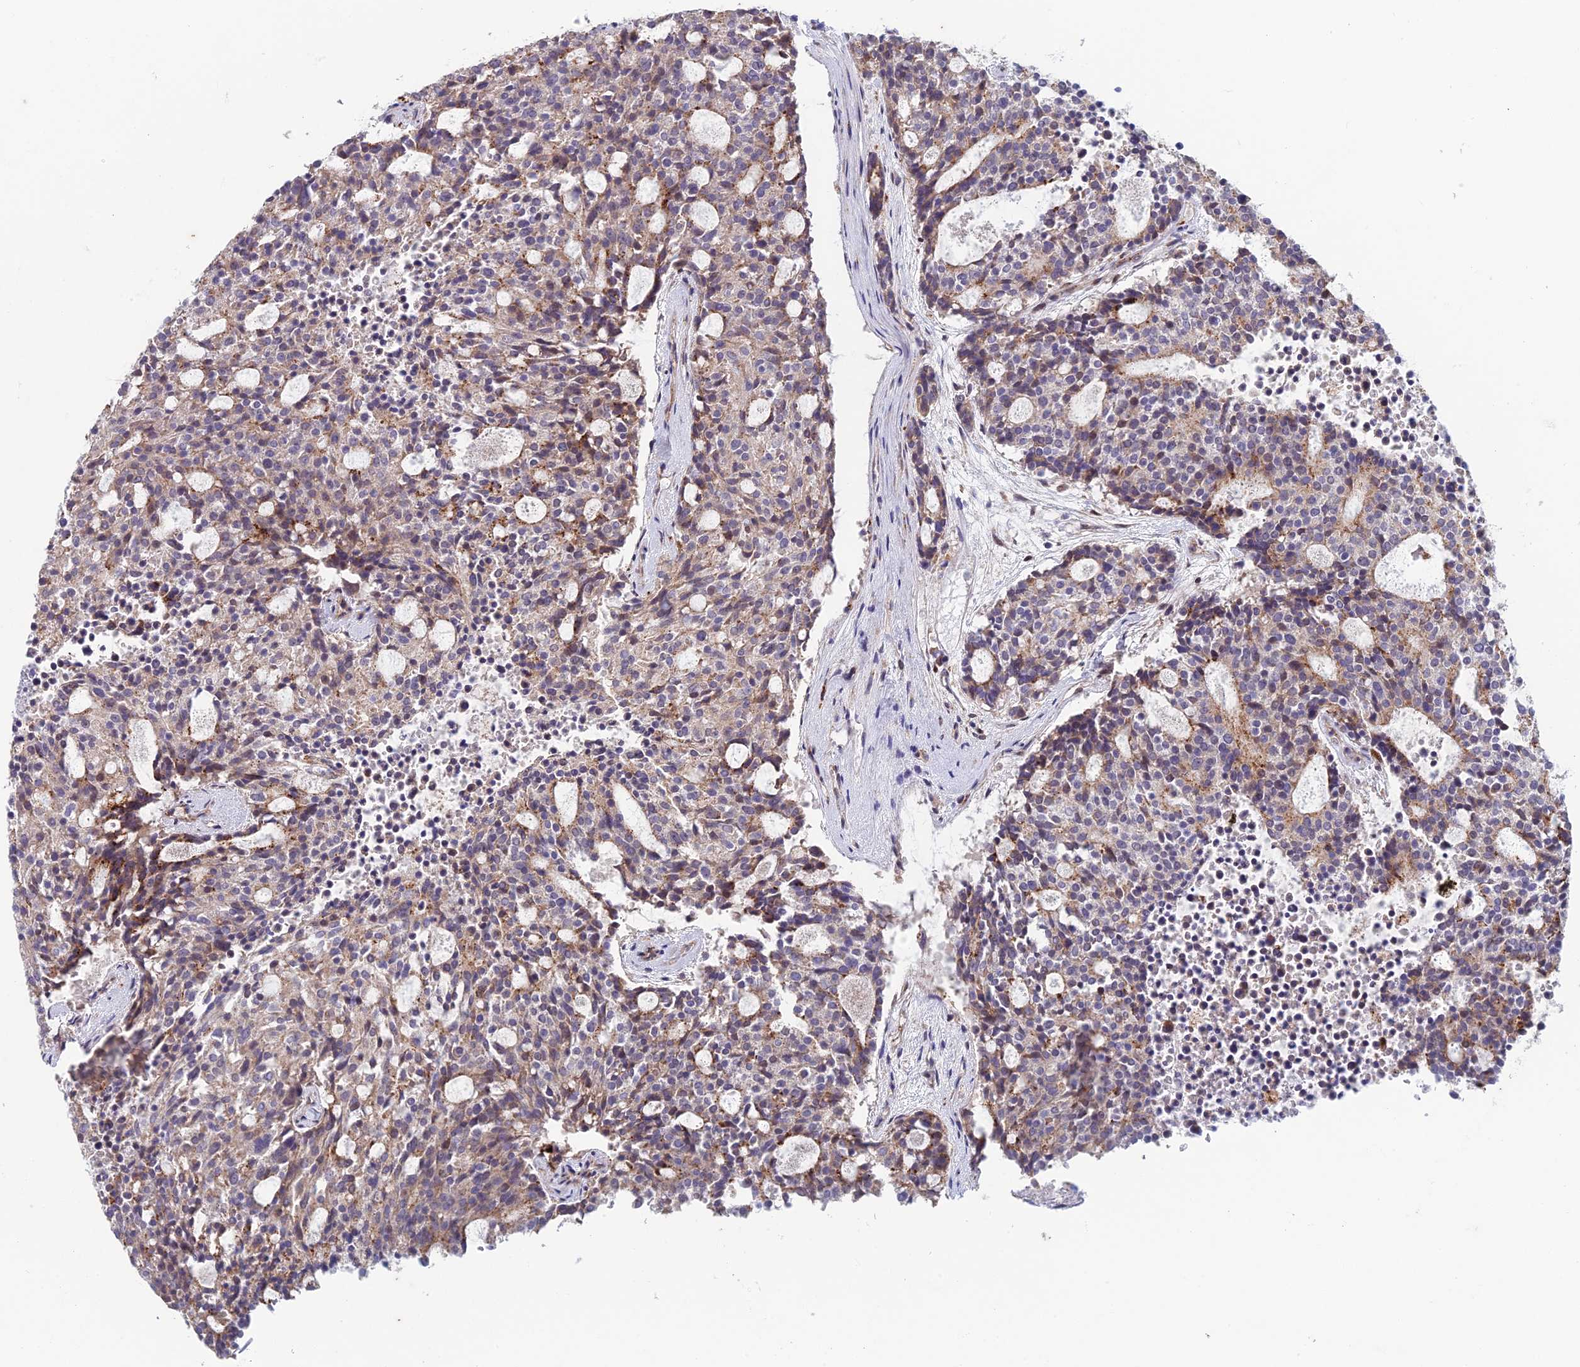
{"staining": {"intensity": "weak", "quantity": "<25%", "location": "cytoplasmic/membranous"}, "tissue": "carcinoid", "cell_type": "Tumor cells", "image_type": "cancer", "snomed": [{"axis": "morphology", "description": "Carcinoid, malignant, NOS"}, {"axis": "topography", "description": "Pancreas"}], "caption": "DAB (3,3'-diaminobenzidine) immunohistochemical staining of human carcinoid shows no significant staining in tumor cells.", "gene": "FOXS1", "patient": {"sex": "female", "age": 54}}